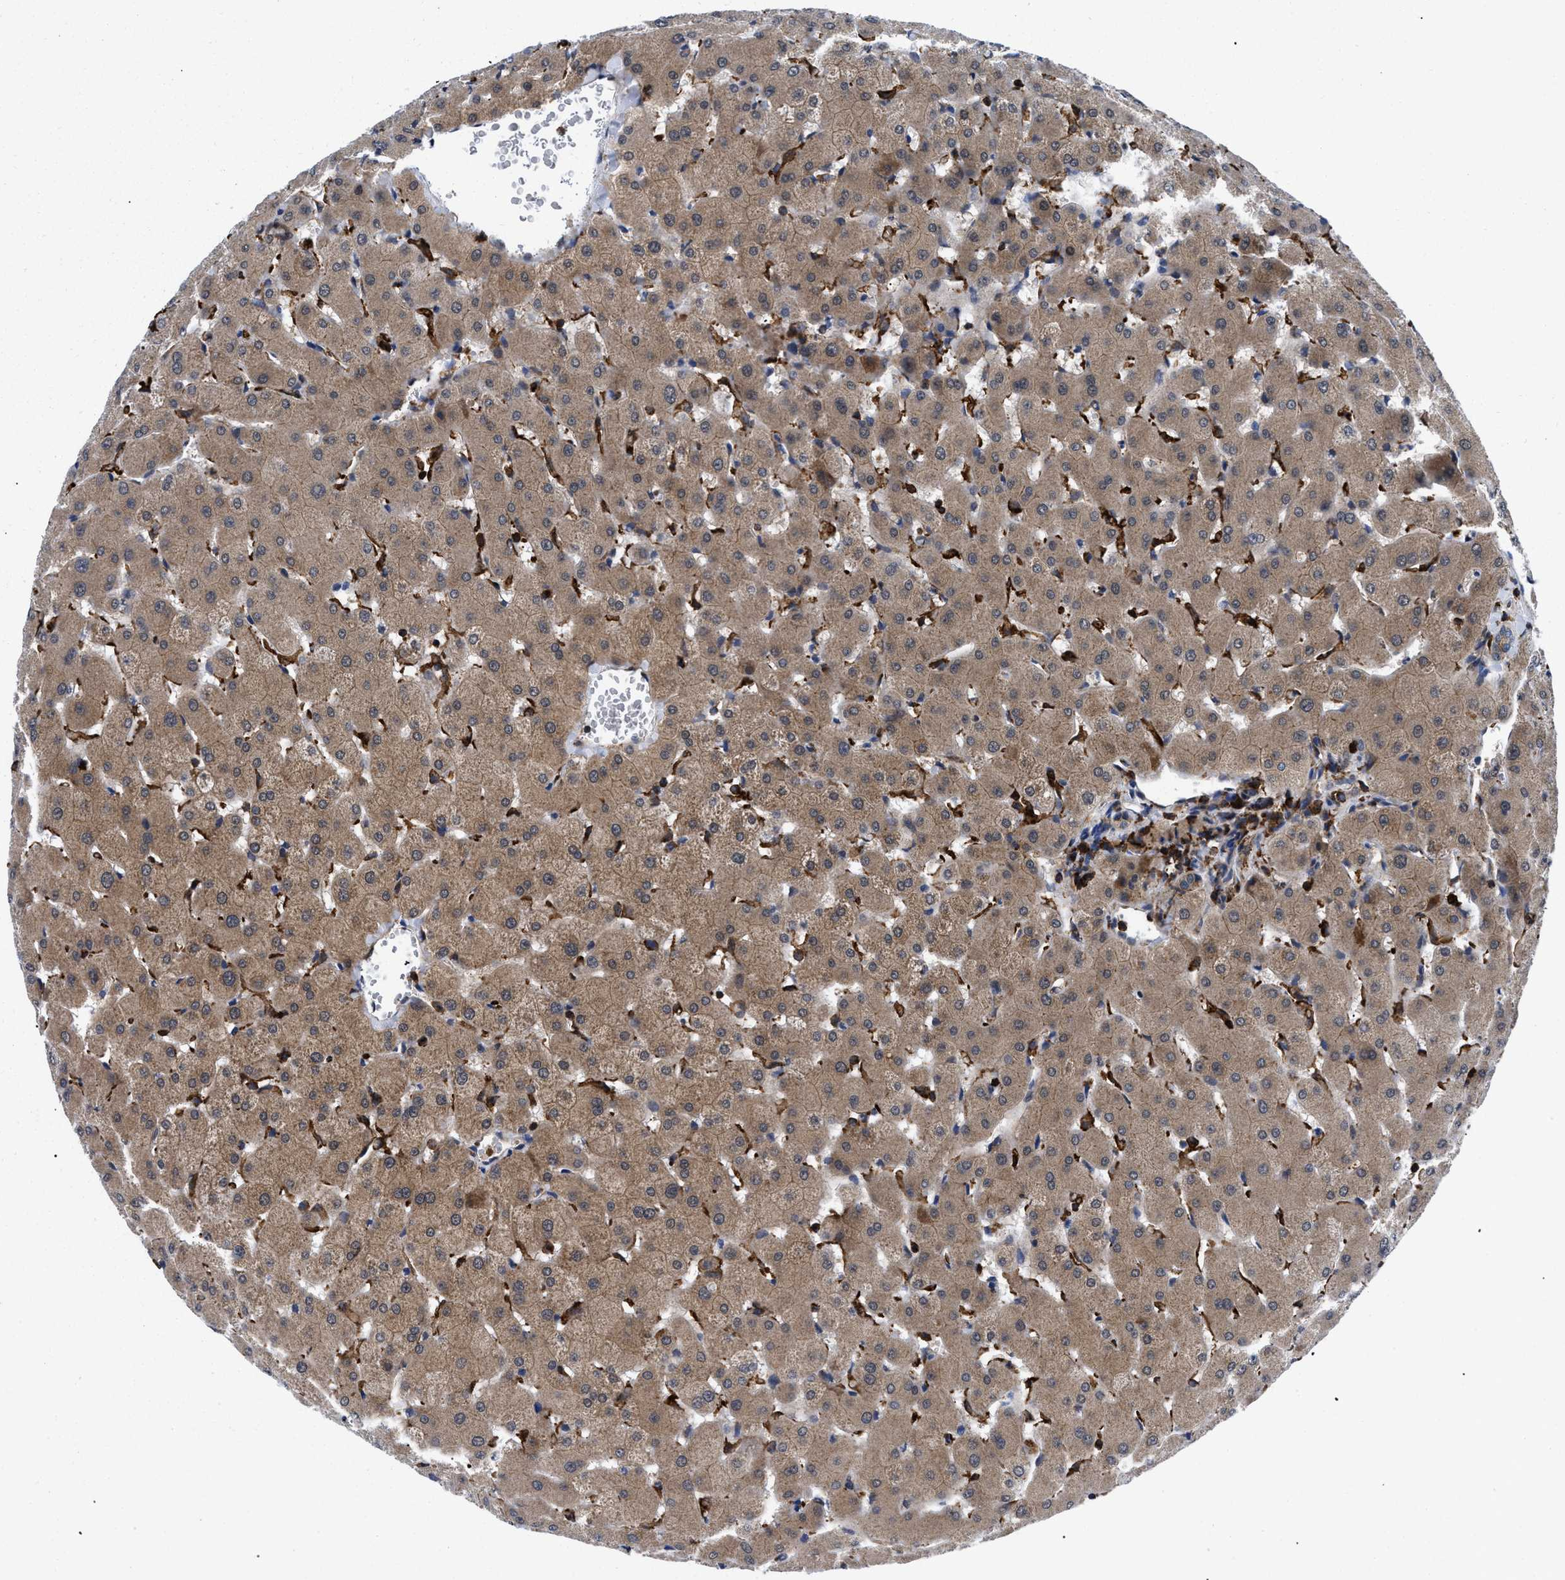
{"staining": {"intensity": "moderate", "quantity": ">75%", "location": "cytoplasmic/membranous"}, "tissue": "liver", "cell_type": "Cholangiocytes", "image_type": "normal", "snomed": [{"axis": "morphology", "description": "Normal tissue, NOS"}, {"axis": "topography", "description": "Liver"}], "caption": "Protein analysis of normal liver reveals moderate cytoplasmic/membranous staining in approximately >75% of cholangiocytes.", "gene": "SPAST", "patient": {"sex": "female", "age": 63}}